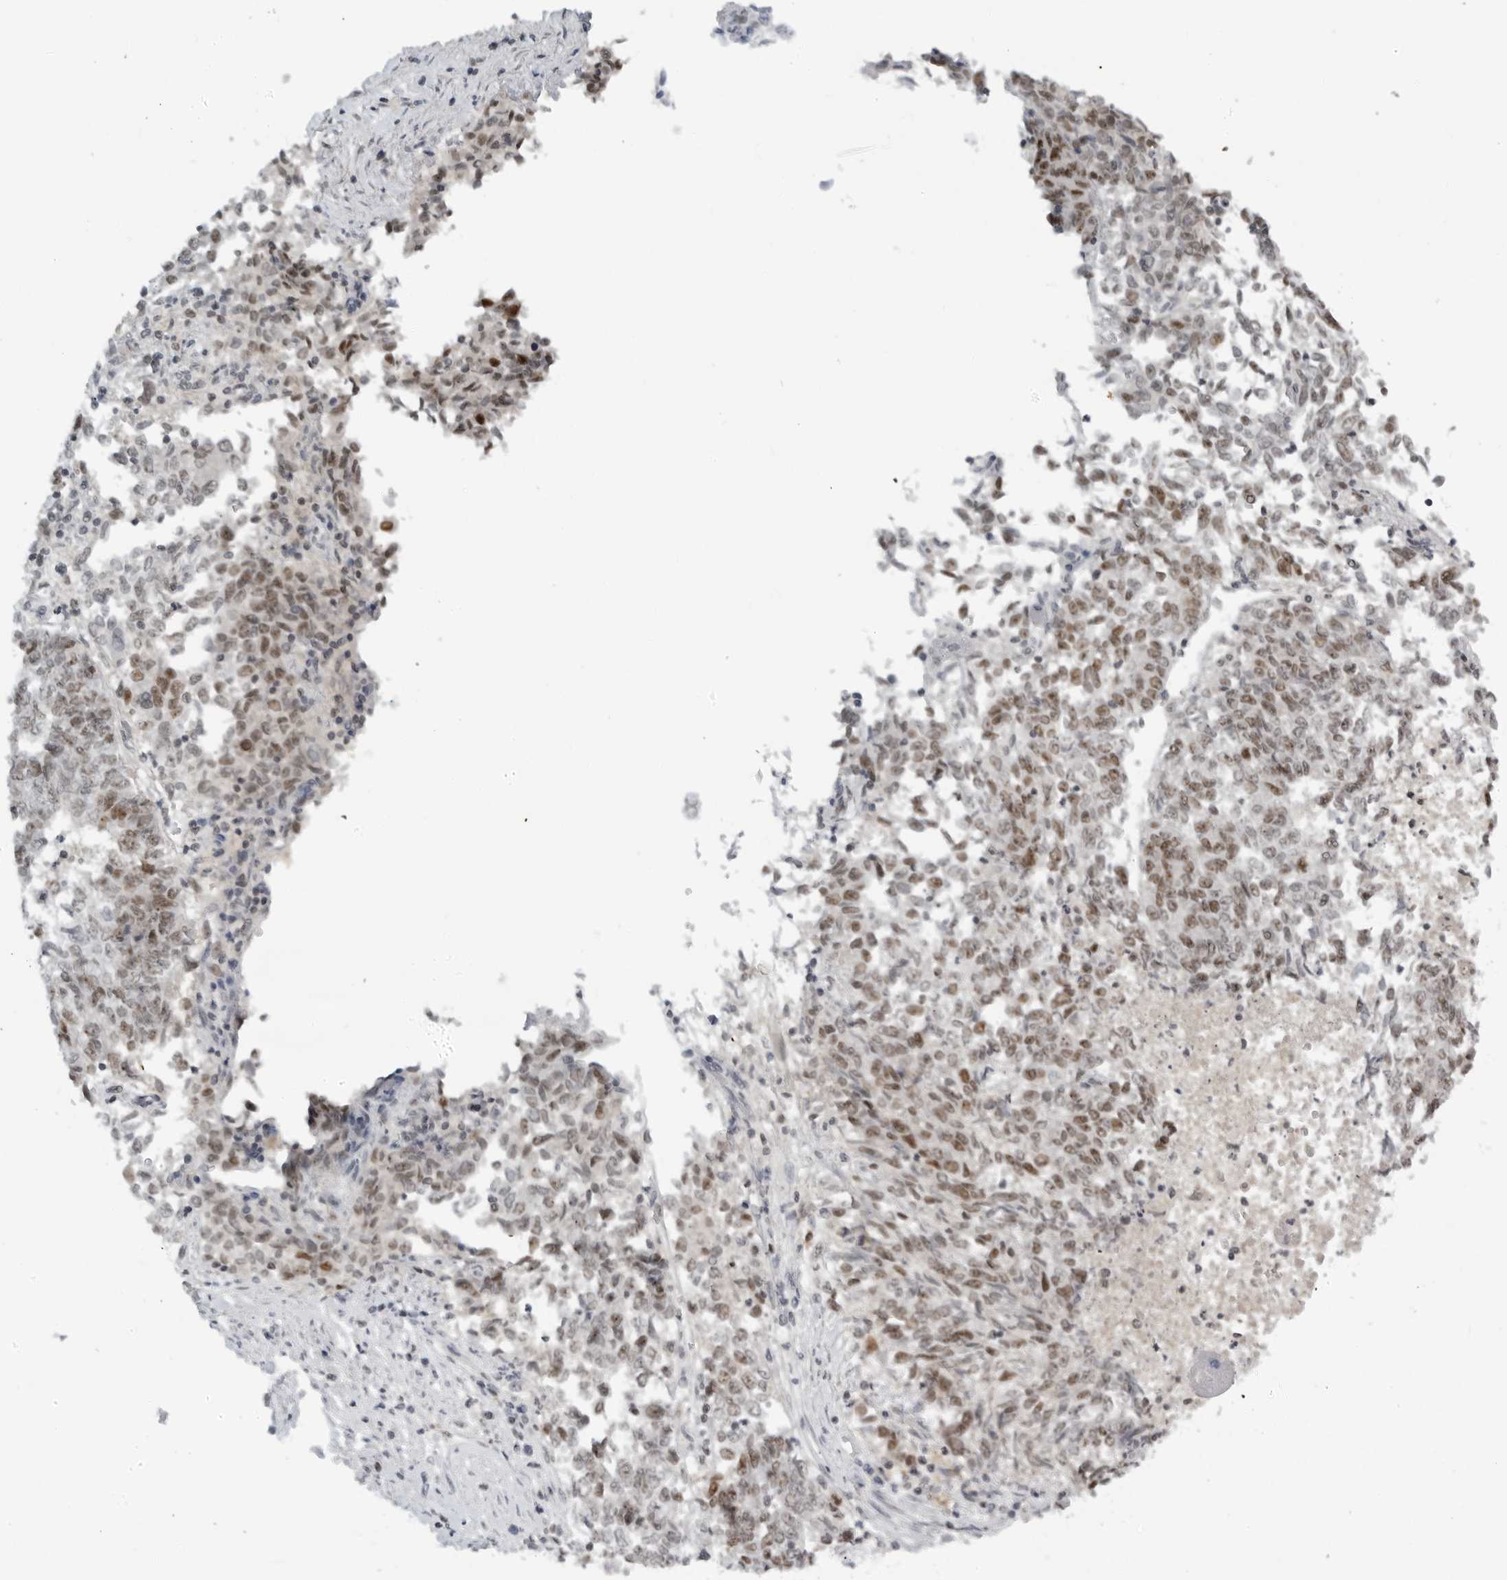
{"staining": {"intensity": "moderate", "quantity": ">75%", "location": "nuclear"}, "tissue": "endometrial cancer", "cell_type": "Tumor cells", "image_type": "cancer", "snomed": [{"axis": "morphology", "description": "Adenocarcinoma, NOS"}, {"axis": "topography", "description": "Endometrium"}], "caption": "A medium amount of moderate nuclear positivity is present in about >75% of tumor cells in endometrial adenocarcinoma tissue. (IHC, brightfield microscopy, high magnification).", "gene": "WRAP53", "patient": {"sex": "female", "age": 80}}